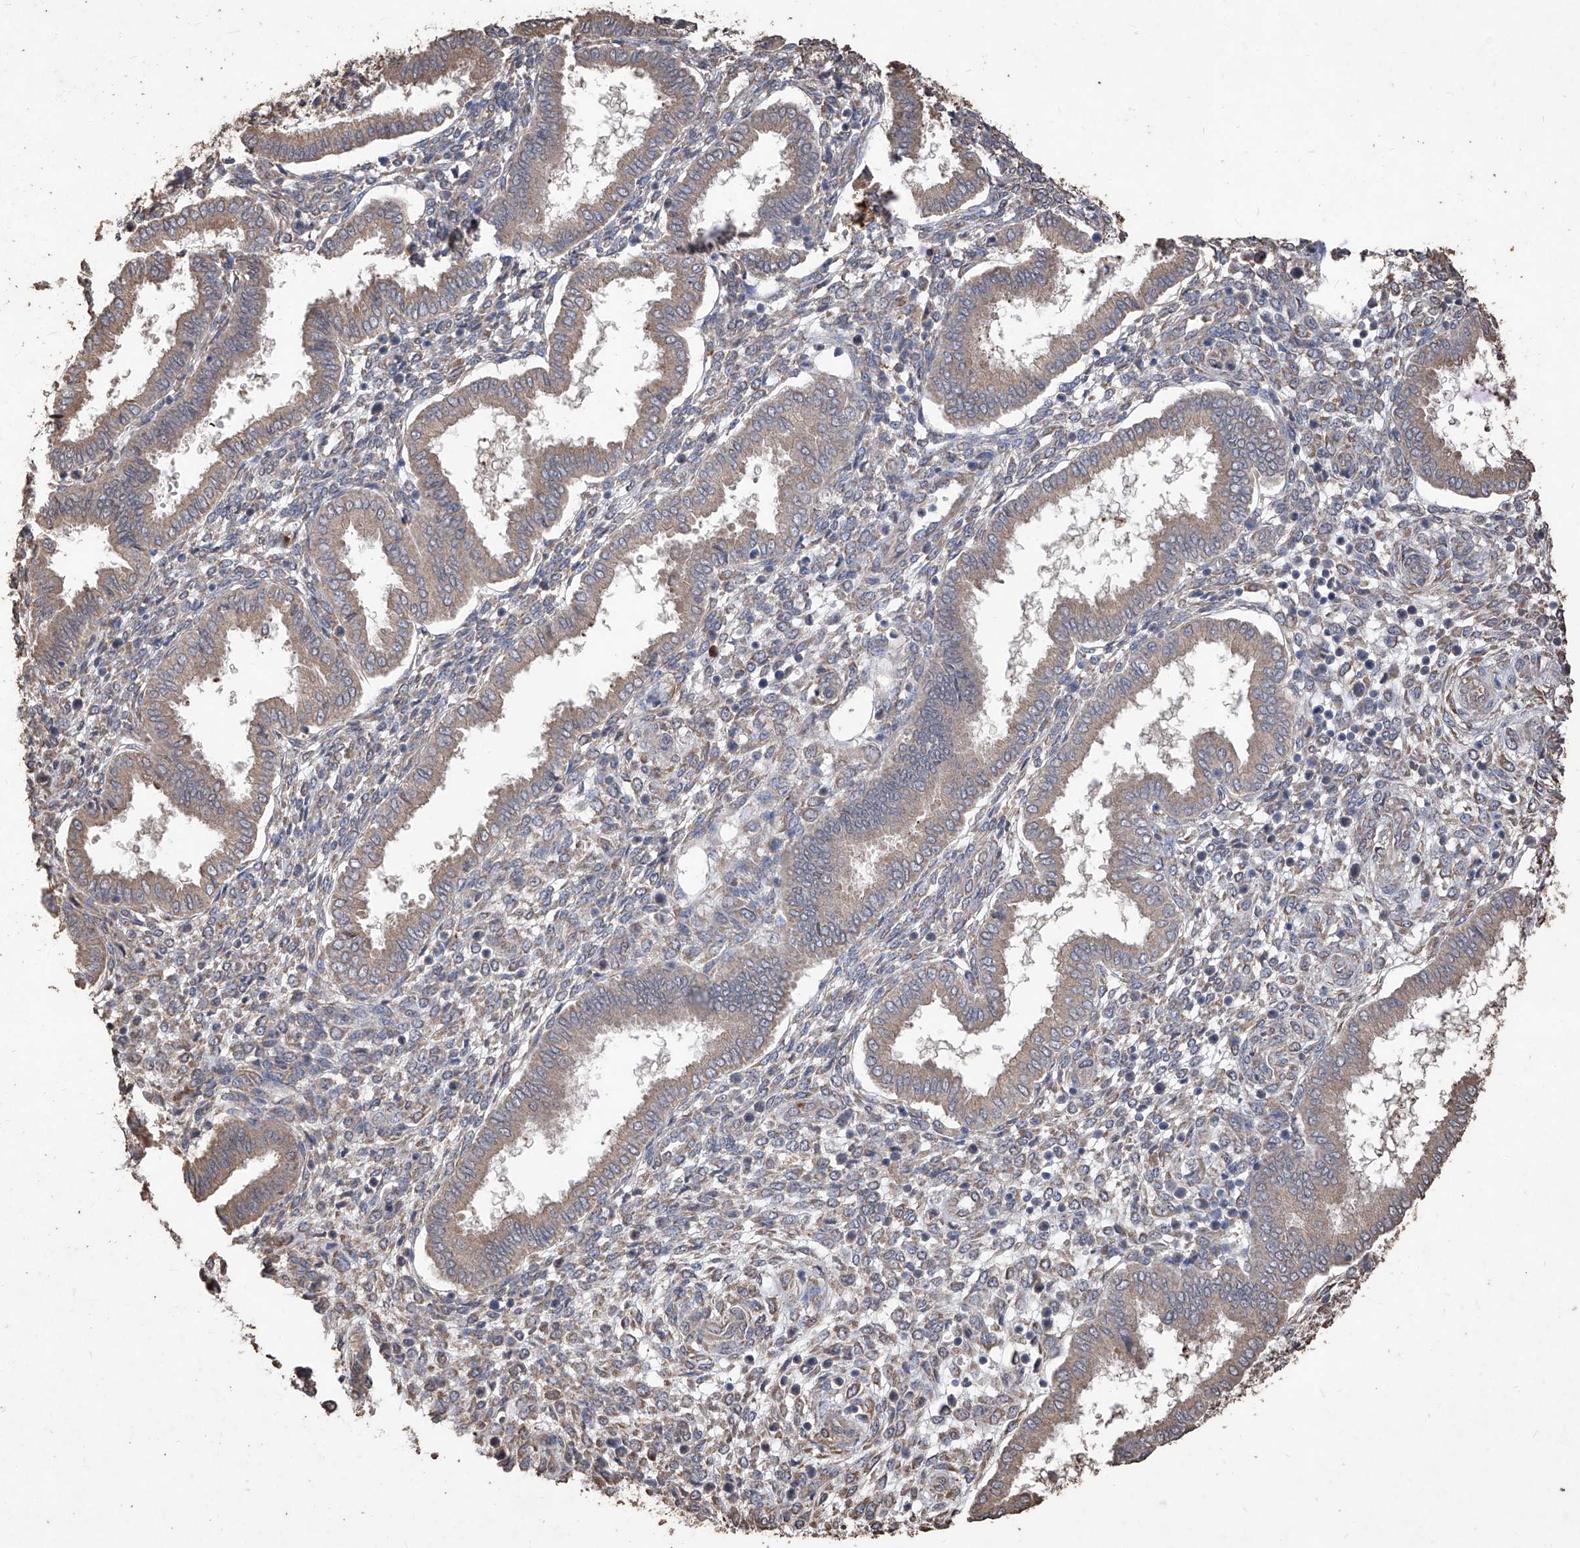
{"staining": {"intensity": "negative", "quantity": "none", "location": "none"}, "tissue": "endometrium", "cell_type": "Cells in endometrial stroma", "image_type": "normal", "snomed": [{"axis": "morphology", "description": "Normal tissue, NOS"}, {"axis": "topography", "description": "Endometrium"}], "caption": "Immunohistochemistry (IHC) histopathology image of normal human endometrium stained for a protein (brown), which exhibits no expression in cells in endometrial stroma.", "gene": "EML1", "patient": {"sex": "female", "age": 24}}